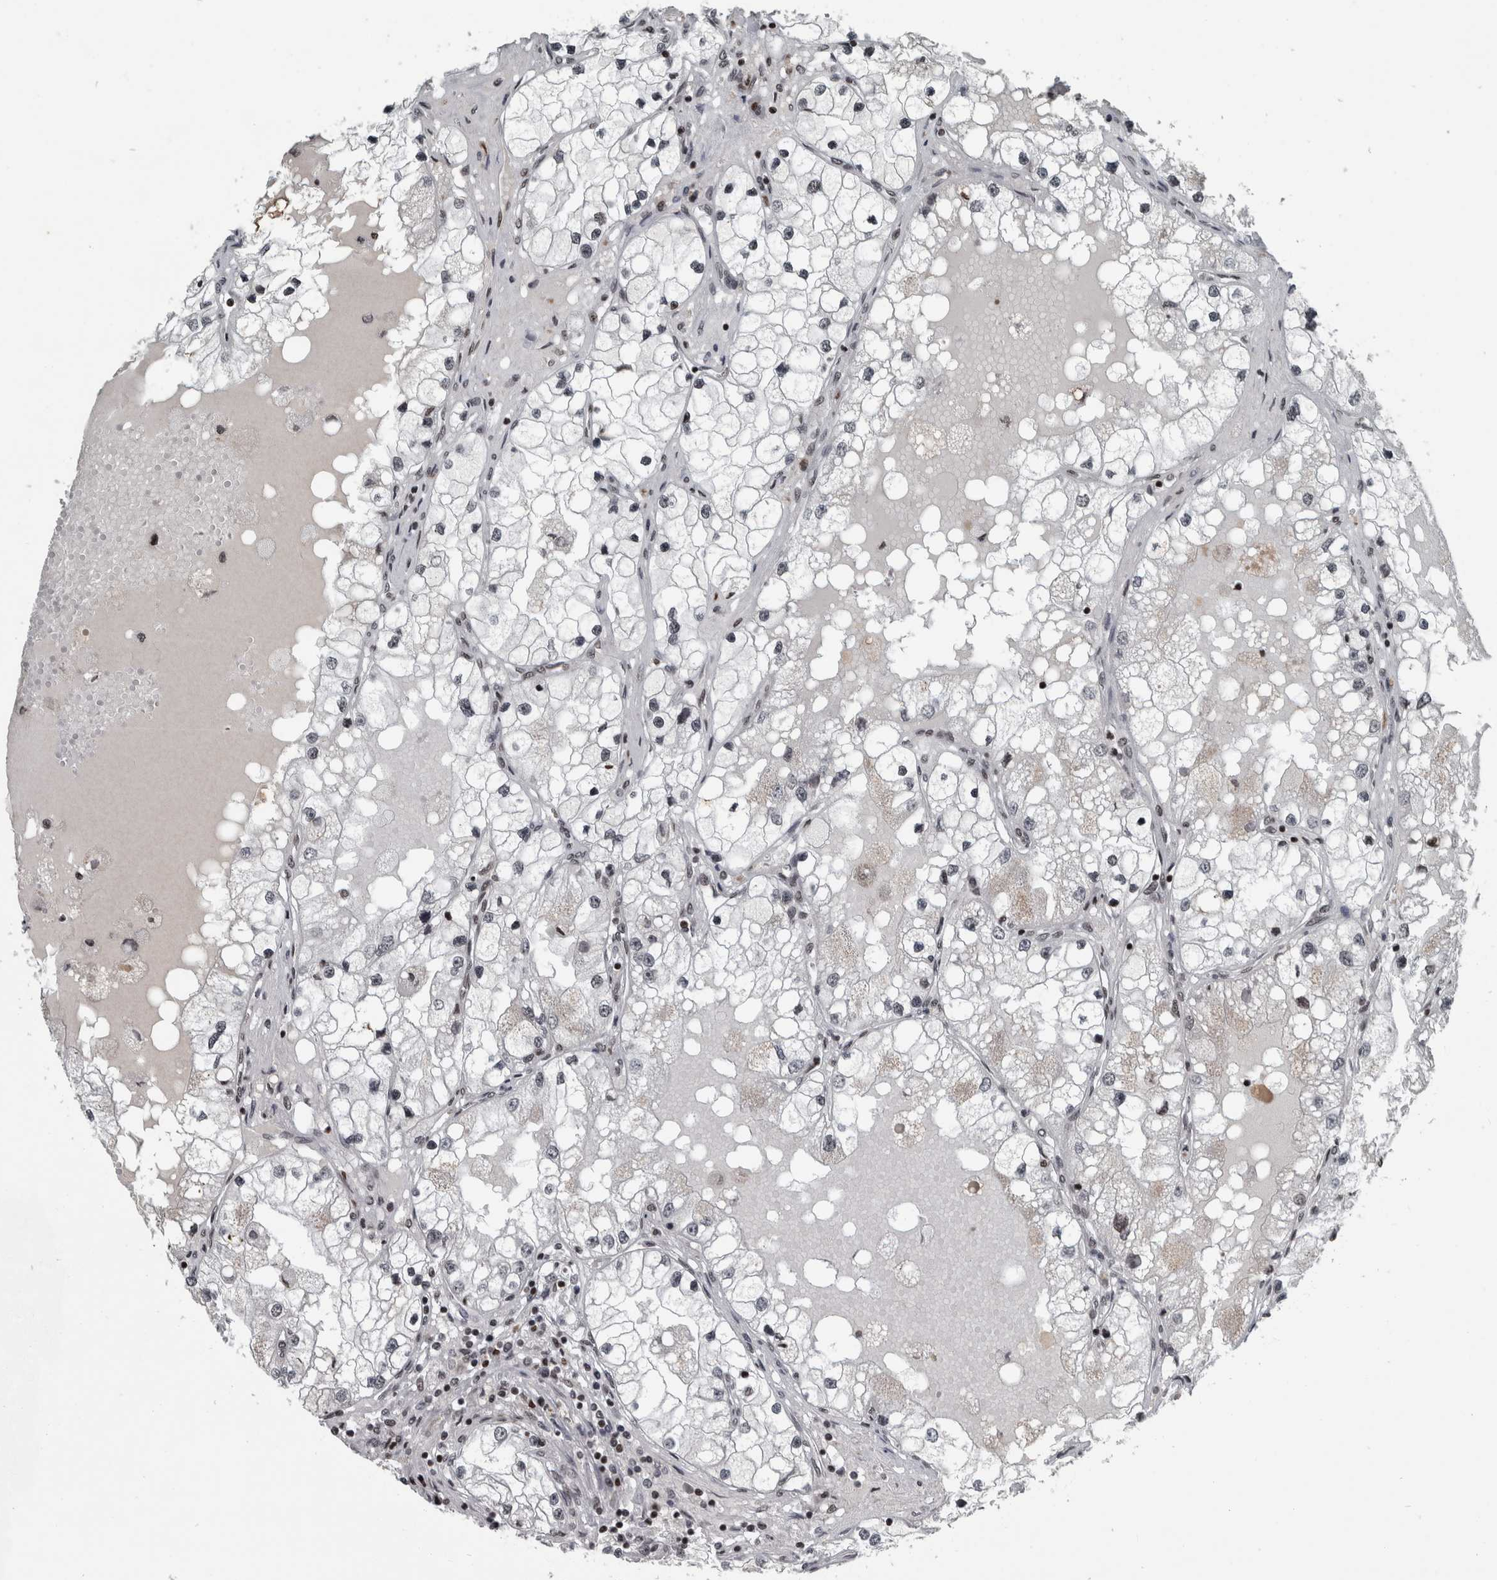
{"staining": {"intensity": "negative", "quantity": "none", "location": "none"}, "tissue": "renal cancer", "cell_type": "Tumor cells", "image_type": "cancer", "snomed": [{"axis": "morphology", "description": "Adenocarcinoma, NOS"}, {"axis": "topography", "description": "Kidney"}], "caption": "Immunohistochemical staining of renal cancer shows no significant staining in tumor cells. (DAB (3,3'-diaminobenzidine) immunohistochemistry, high magnification).", "gene": "UNC50", "patient": {"sex": "male", "age": 68}}